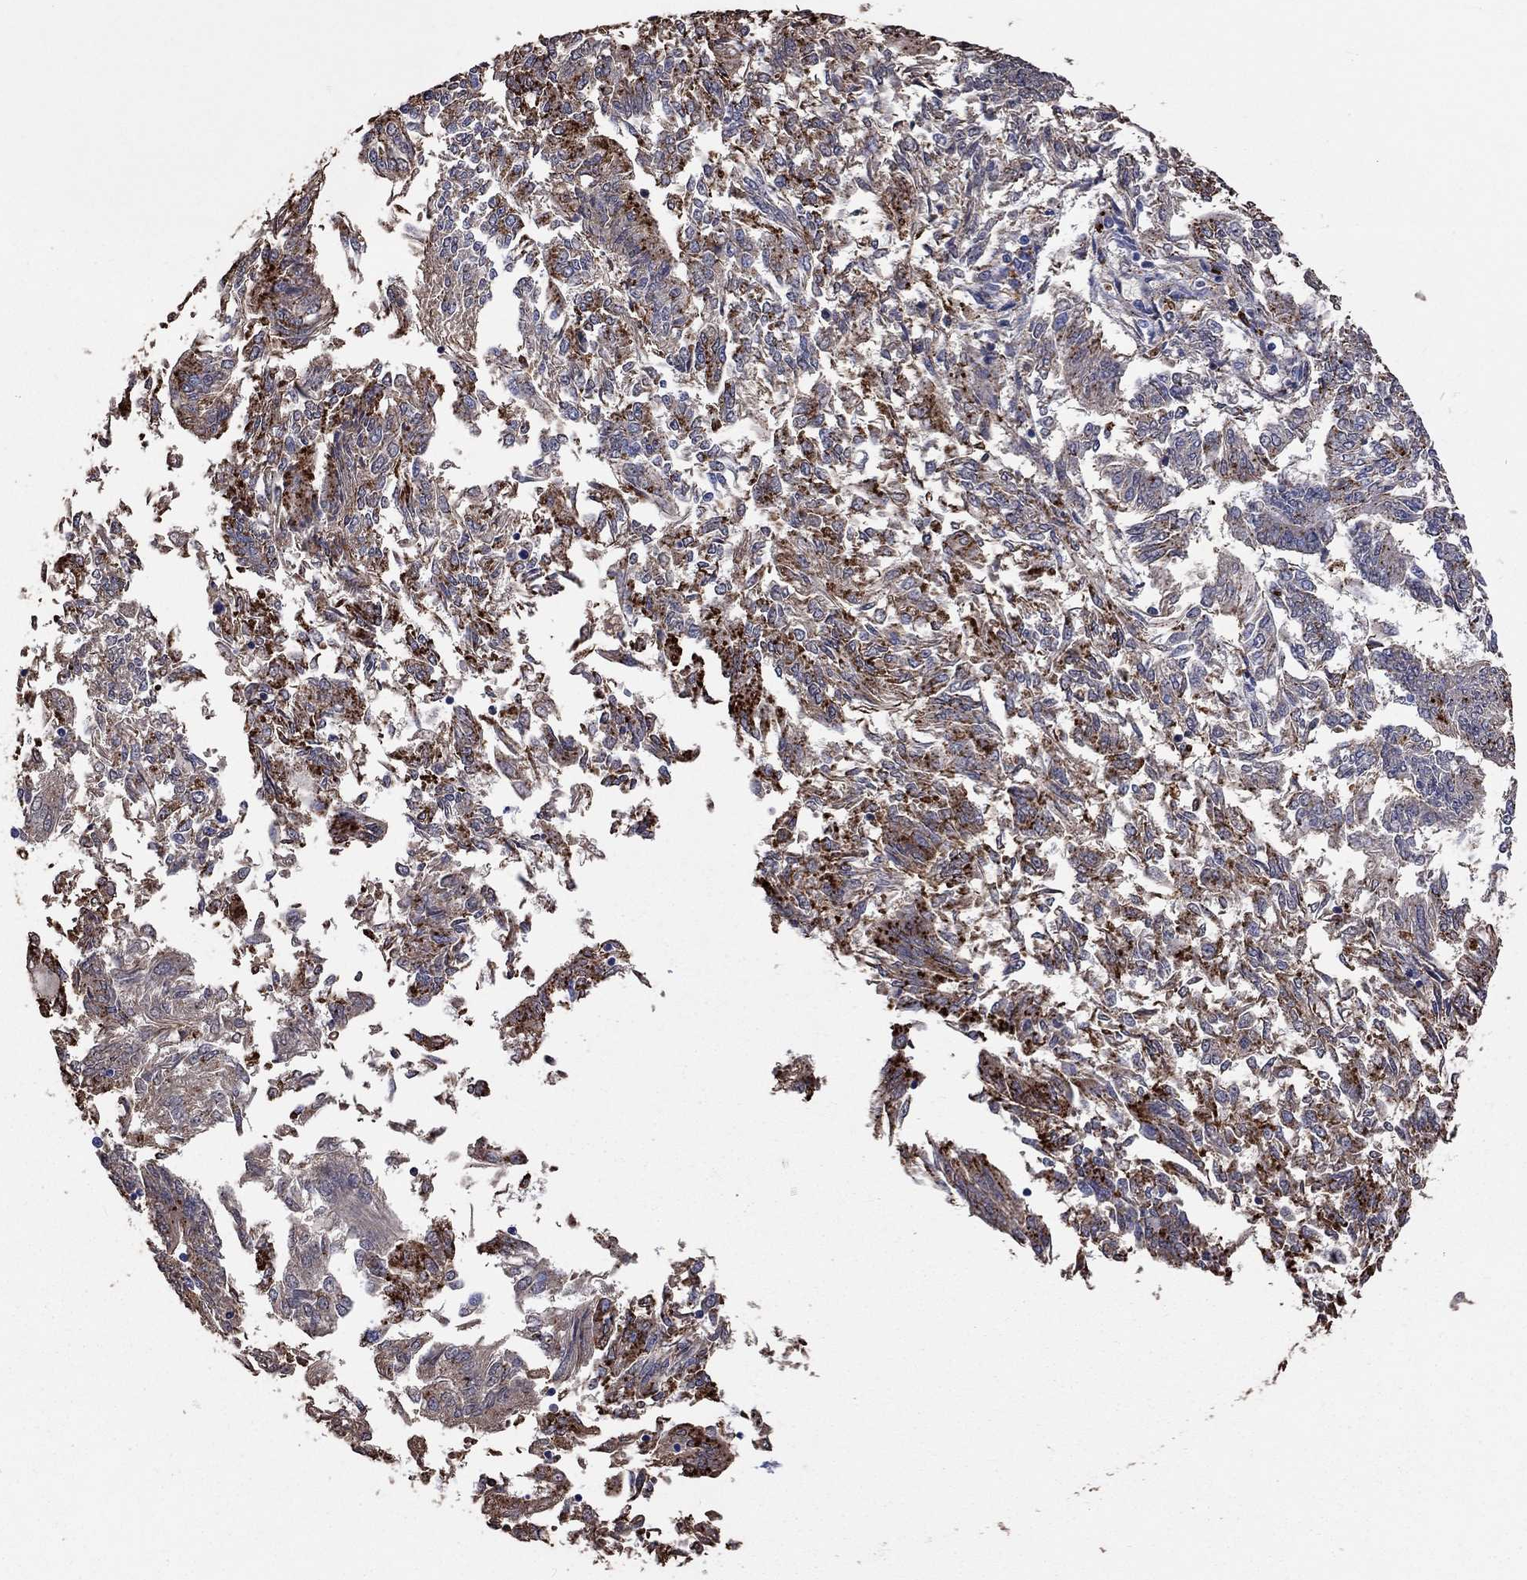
{"staining": {"intensity": "strong", "quantity": ">75%", "location": "cytoplasmic/membranous"}, "tissue": "endometrial cancer", "cell_type": "Tumor cells", "image_type": "cancer", "snomed": [{"axis": "morphology", "description": "Adenocarcinoma, NOS"}, {"axis": "topography", "description": "Endometrium"}], "caption": "Immunohistochemical staining of adenocarcinoma (endometrial) demonstrates high levels of strong cytoplasmic/membranous protein staining in approximately >75% of tumor cells.", "gene": "CTSB", "patient": {"sex": "female", "age": 58}}